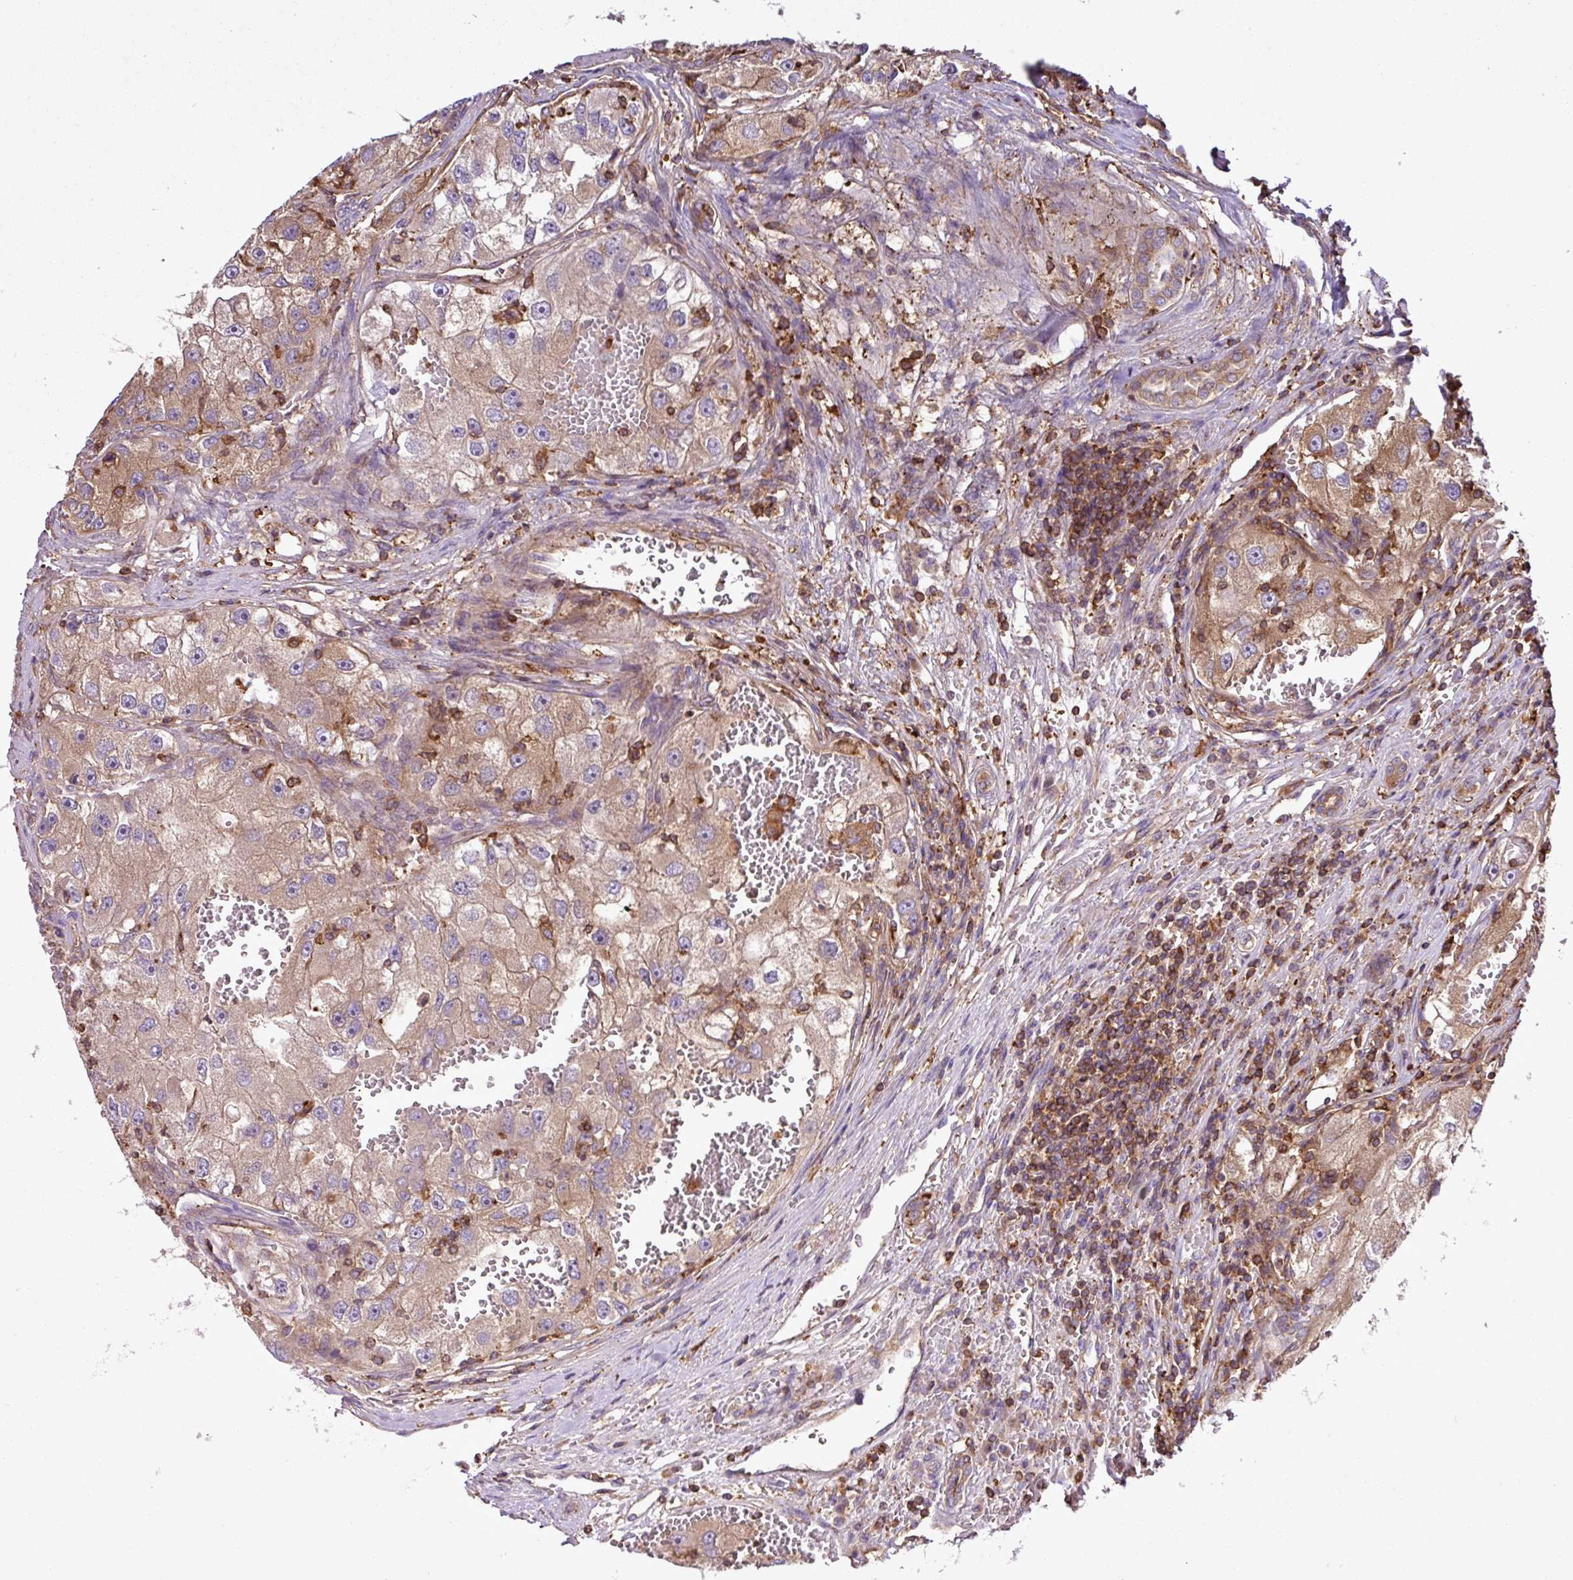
{"staining": {"intensity": "moderate", "quantity": "<25%", "location": "cytoplasmic/membranous"}, "tissue": "renal cancer", "cell_type": "Tumor cells", "image_type": "cancer", "snomed": [{"axis": "morphology", "description": "Adenocarcinoma, NOS"}, {"axis": "topography", "description": "Kidney"}], "caption": "About <25% of tumor cells in renal adenocarcinoma display moderate cytoplasmic/membranous protein staining as visualized by brown immunohistochemical staining.", "gene": "PGAP6", "patient": {"sex": "male", "age": 63}}